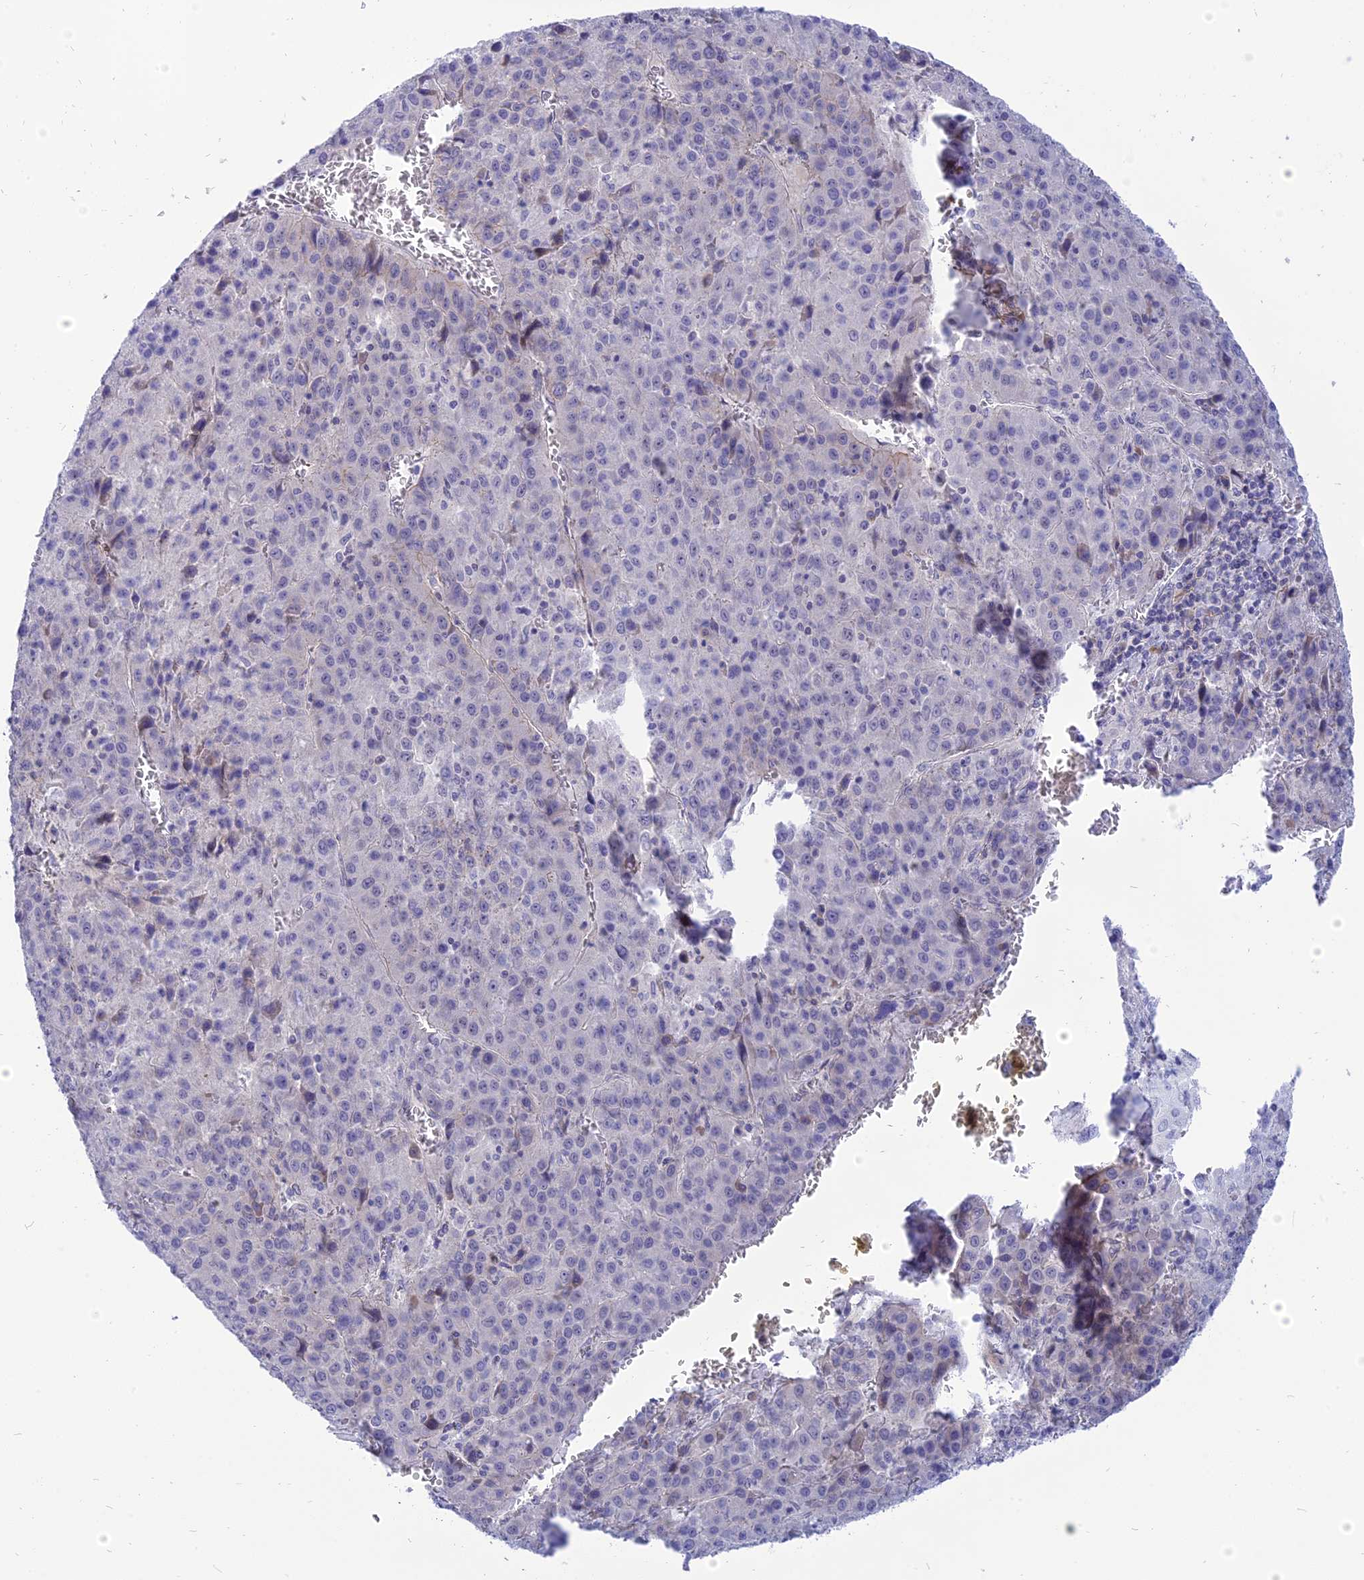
{"staining": {"intensity": "negative", "quantity": "none", "location": "none"}, "tissue": "liver cancer", "cell_type": "Tumor cells", "image_type": "cancer", "snomed": [{"axis": "morphology", "description": "Carcinoma, Hepatocellular, NOS"}, {"axis": "topography", "description": "Liver"}], "caption": "Immunohistochemical staining of human hepatocellular carcinoma (liver) reveals no significant positivity in tumor cells.", "gene": "MBD3L1", "patient": {"sex": "female", "age": 53}}